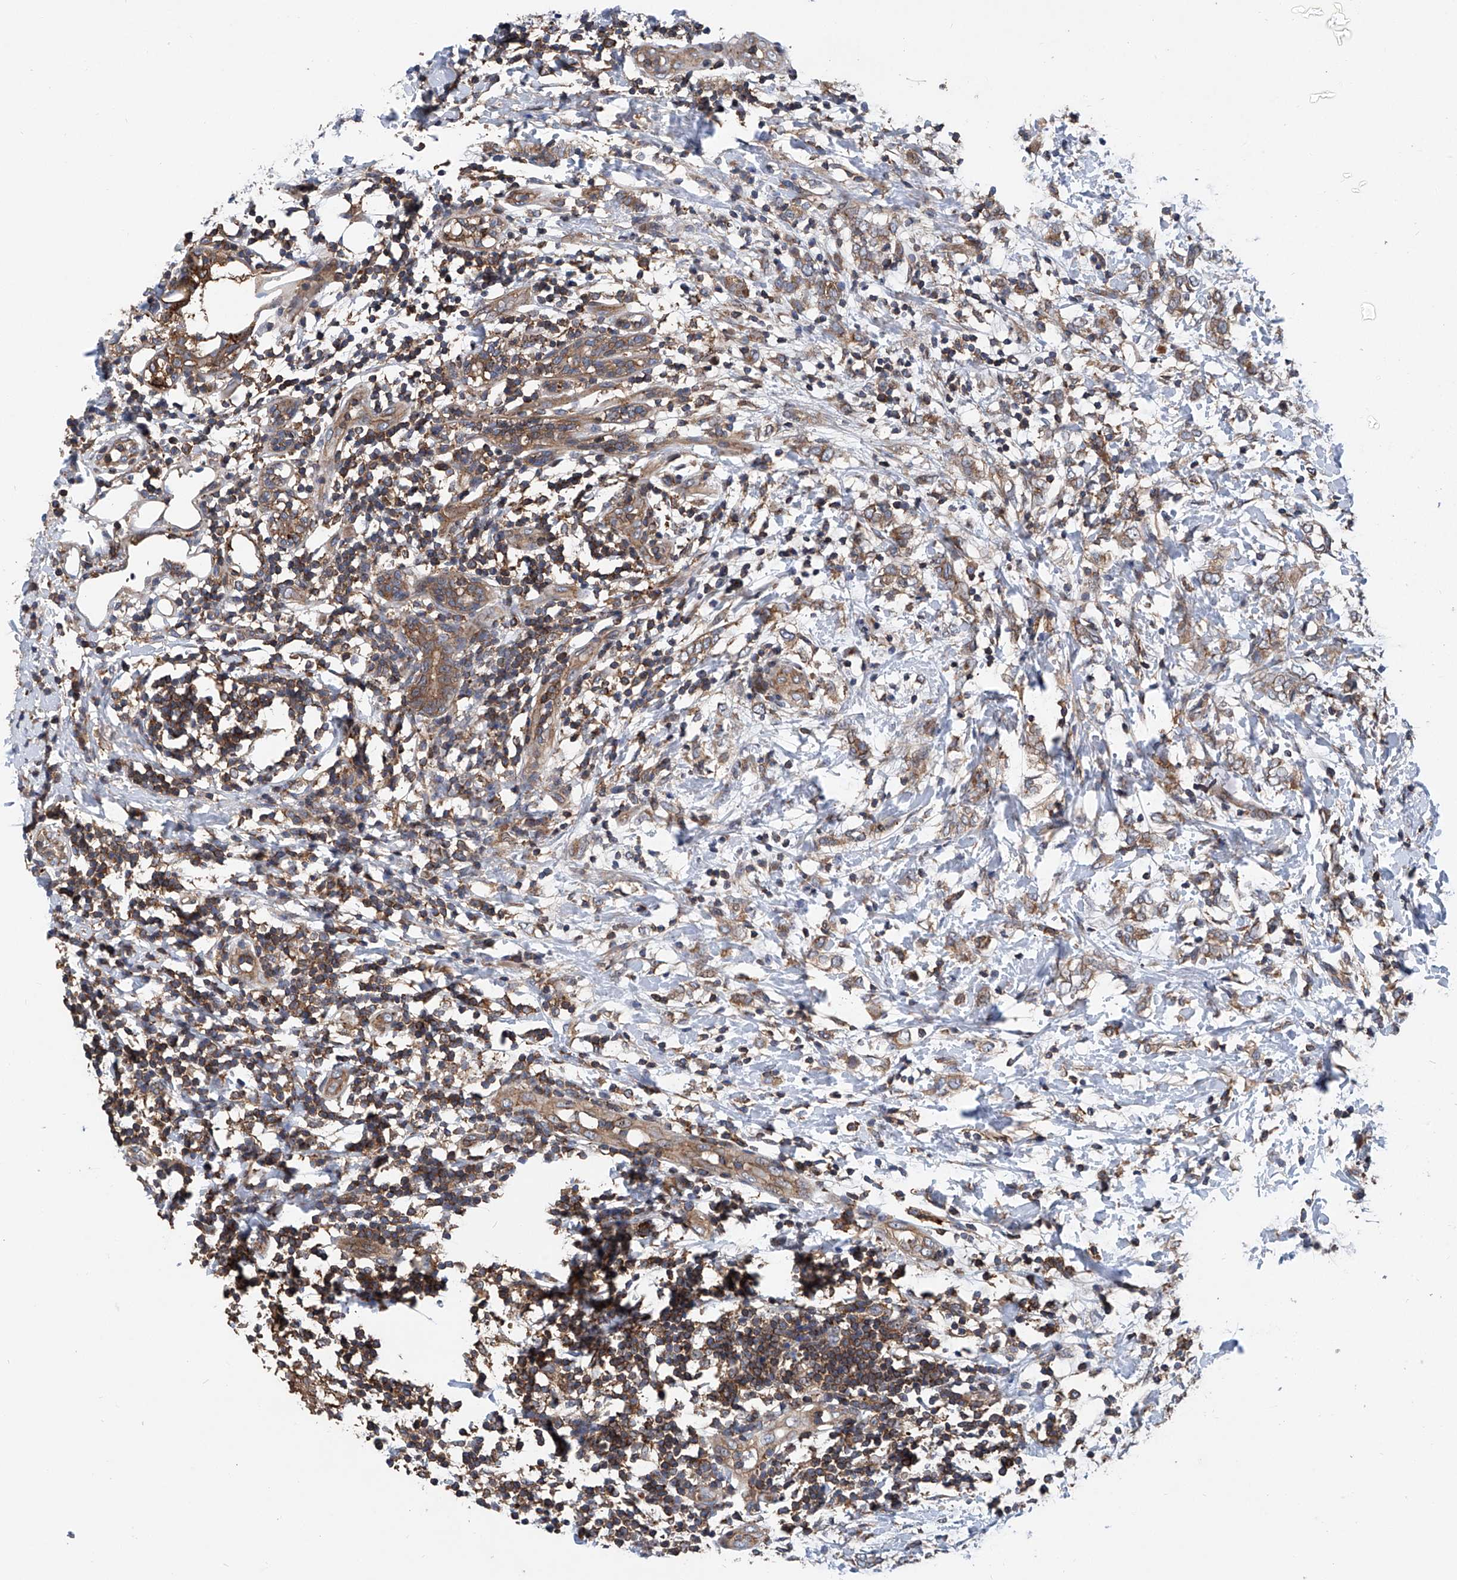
{"staining": {"intensity": "weak", "quantity": ">75%", "location": "cytoplasmic/membranous"}, "tissue": "breast cancer", "cell_type": "Tumor cells", "image_type": "cancer", "snomed": [{"axis": "morphology", "description": "Normal tissue, NOS"}, {"axis": "morphology", "description": "Lobular carcinoma"}, {"axis": "topography", "description": "Breast"}], "caption": "Protein staining of lobular carcinoma (breast) tissue displays weak cytoplasmic/membranous expression in approximately >75% of tumor cells.", "gene": "SMAP1", "patient": {"sex": "female", "age": 47}}